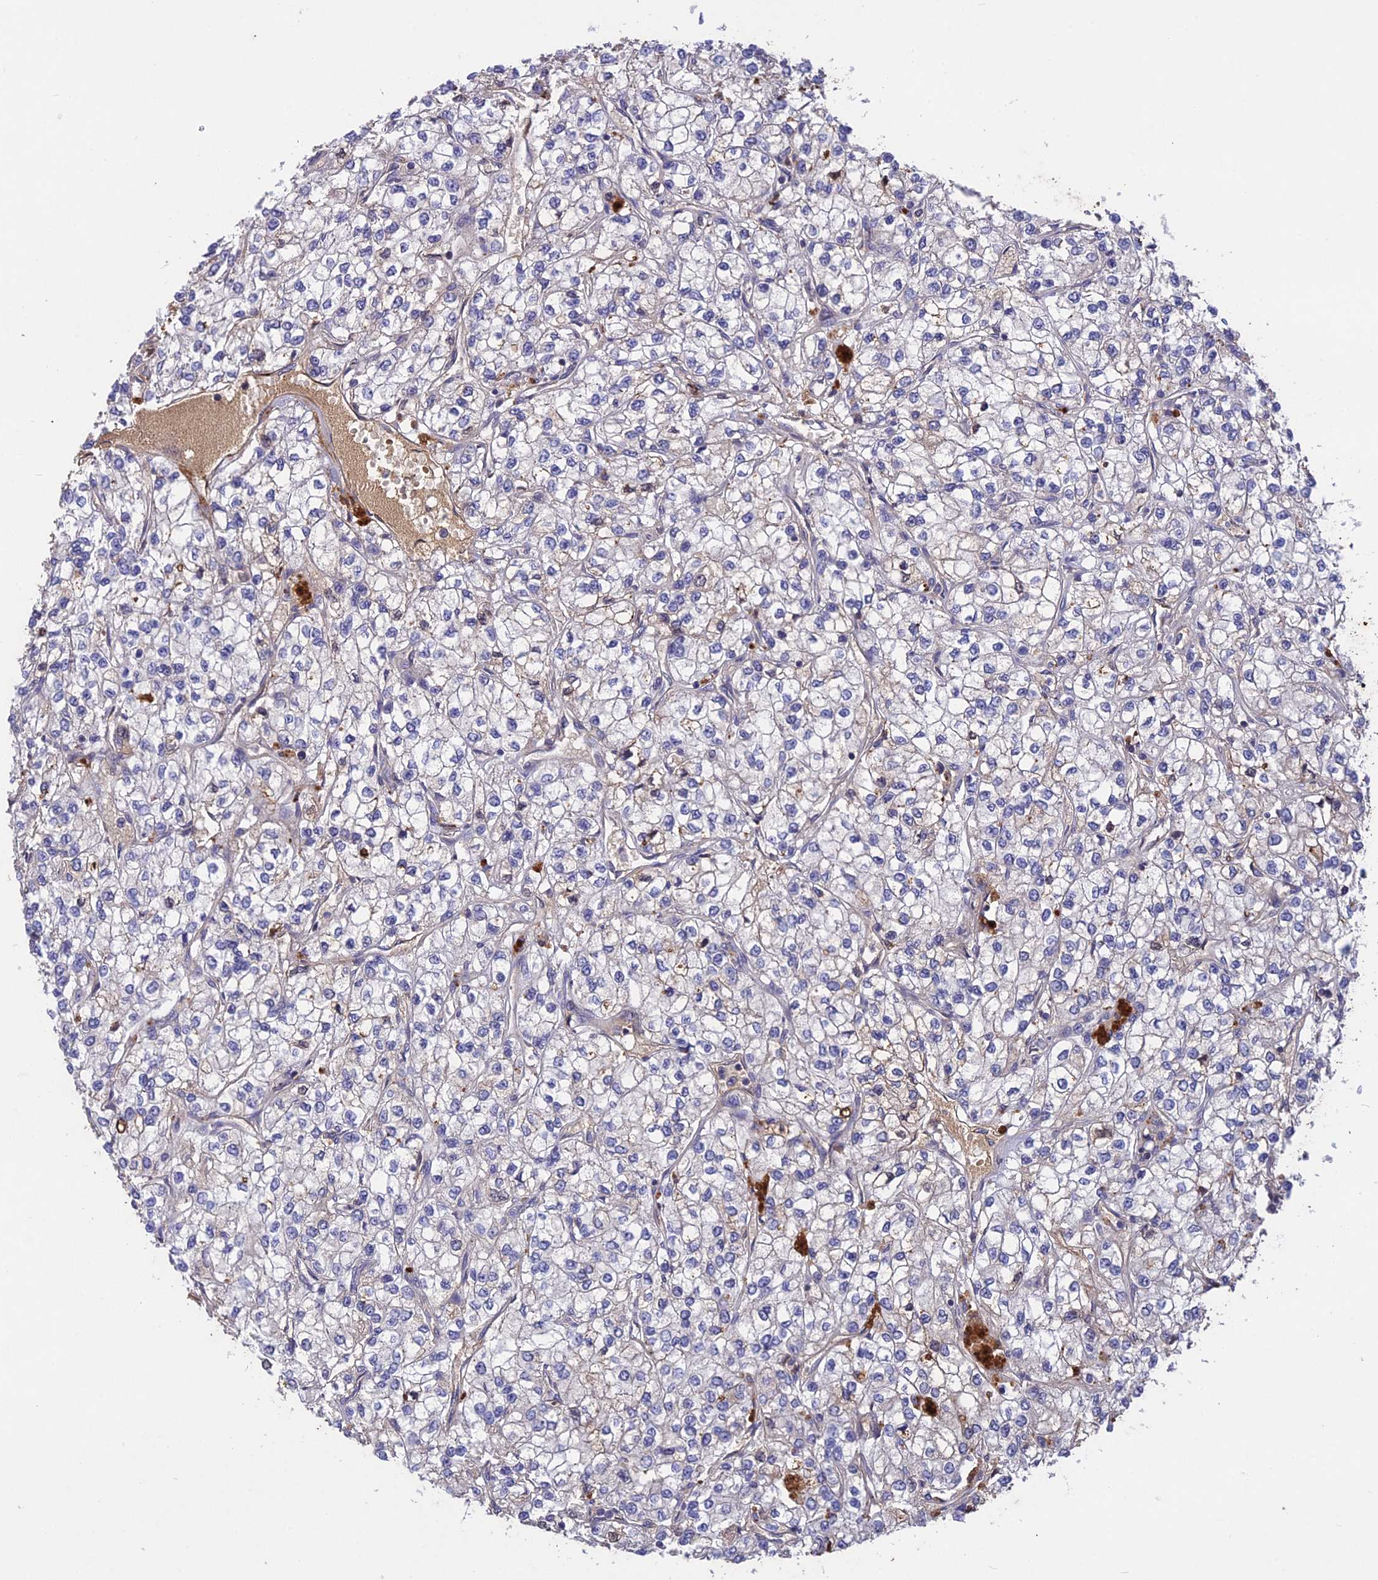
{"staining": {"intensity": "negative", "quantity": "none", "location": "none"}, "tissue": "renal cancer", "cell_type": "Tumor cells", "image_type": "cancer", "snomed": [{"axis": "morphology", "description": "Adenocarcinoma, NOS"}, {"axis": "topography", "description": "Kidney"}], "caption": "Tumor cells are negative for brown protein staining in adenocarcinoma (renal).", "gene": "ADO", "patient": {"sex": "male", "age": 80}}